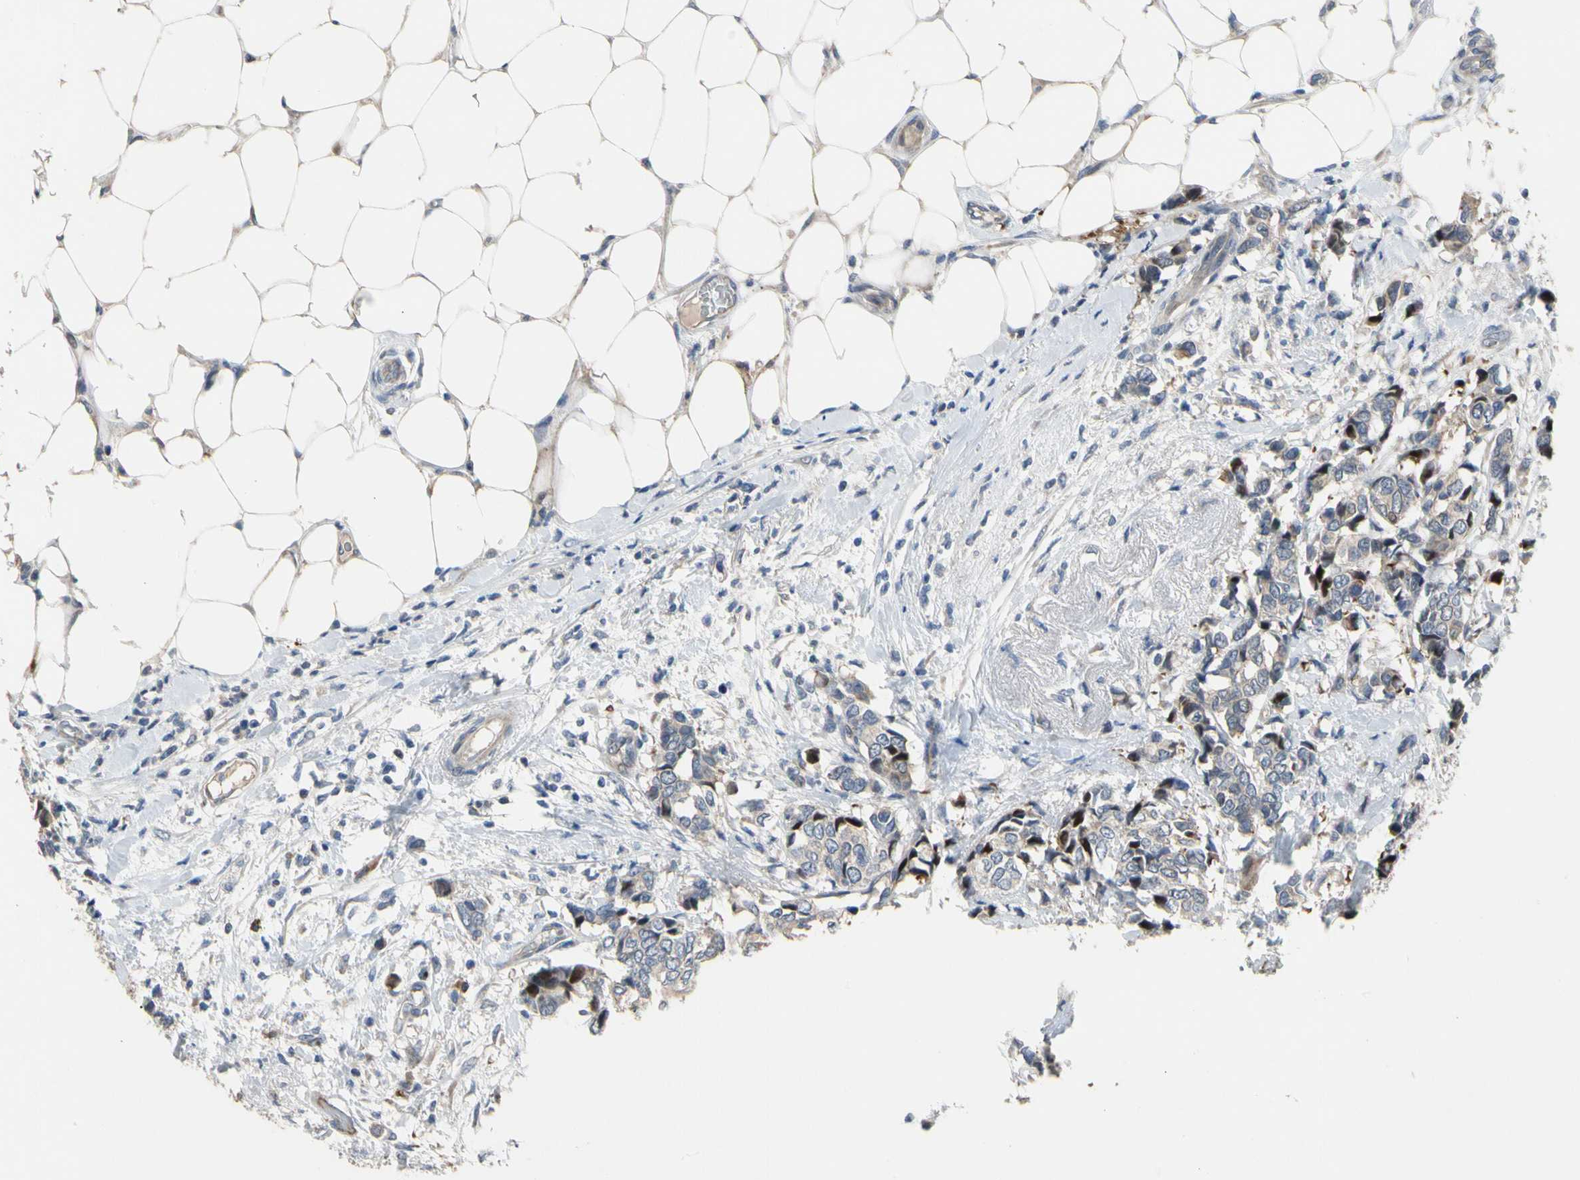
{"staining": {"intensity": "moderate", "quantity": "<25%", "location": "cytoplasmic/membranous"}, "tissue": "breast cancer", "cell_type": "Tumor cells", "image_type": "cancer", "snomed": [{"axis": "morphology", "description": "Duct carcinoma"}, {"axis": "topography", "description": "Breast"}], "caption": "Infiltrating ductal carcinoma (breast) stained with a brown dye exhibits moderate cytoplasmic/membranous positive staining in about <25% of tumor cells.", "gene": "HMGCR", "patient": {"sex": "female", "age": 87}}